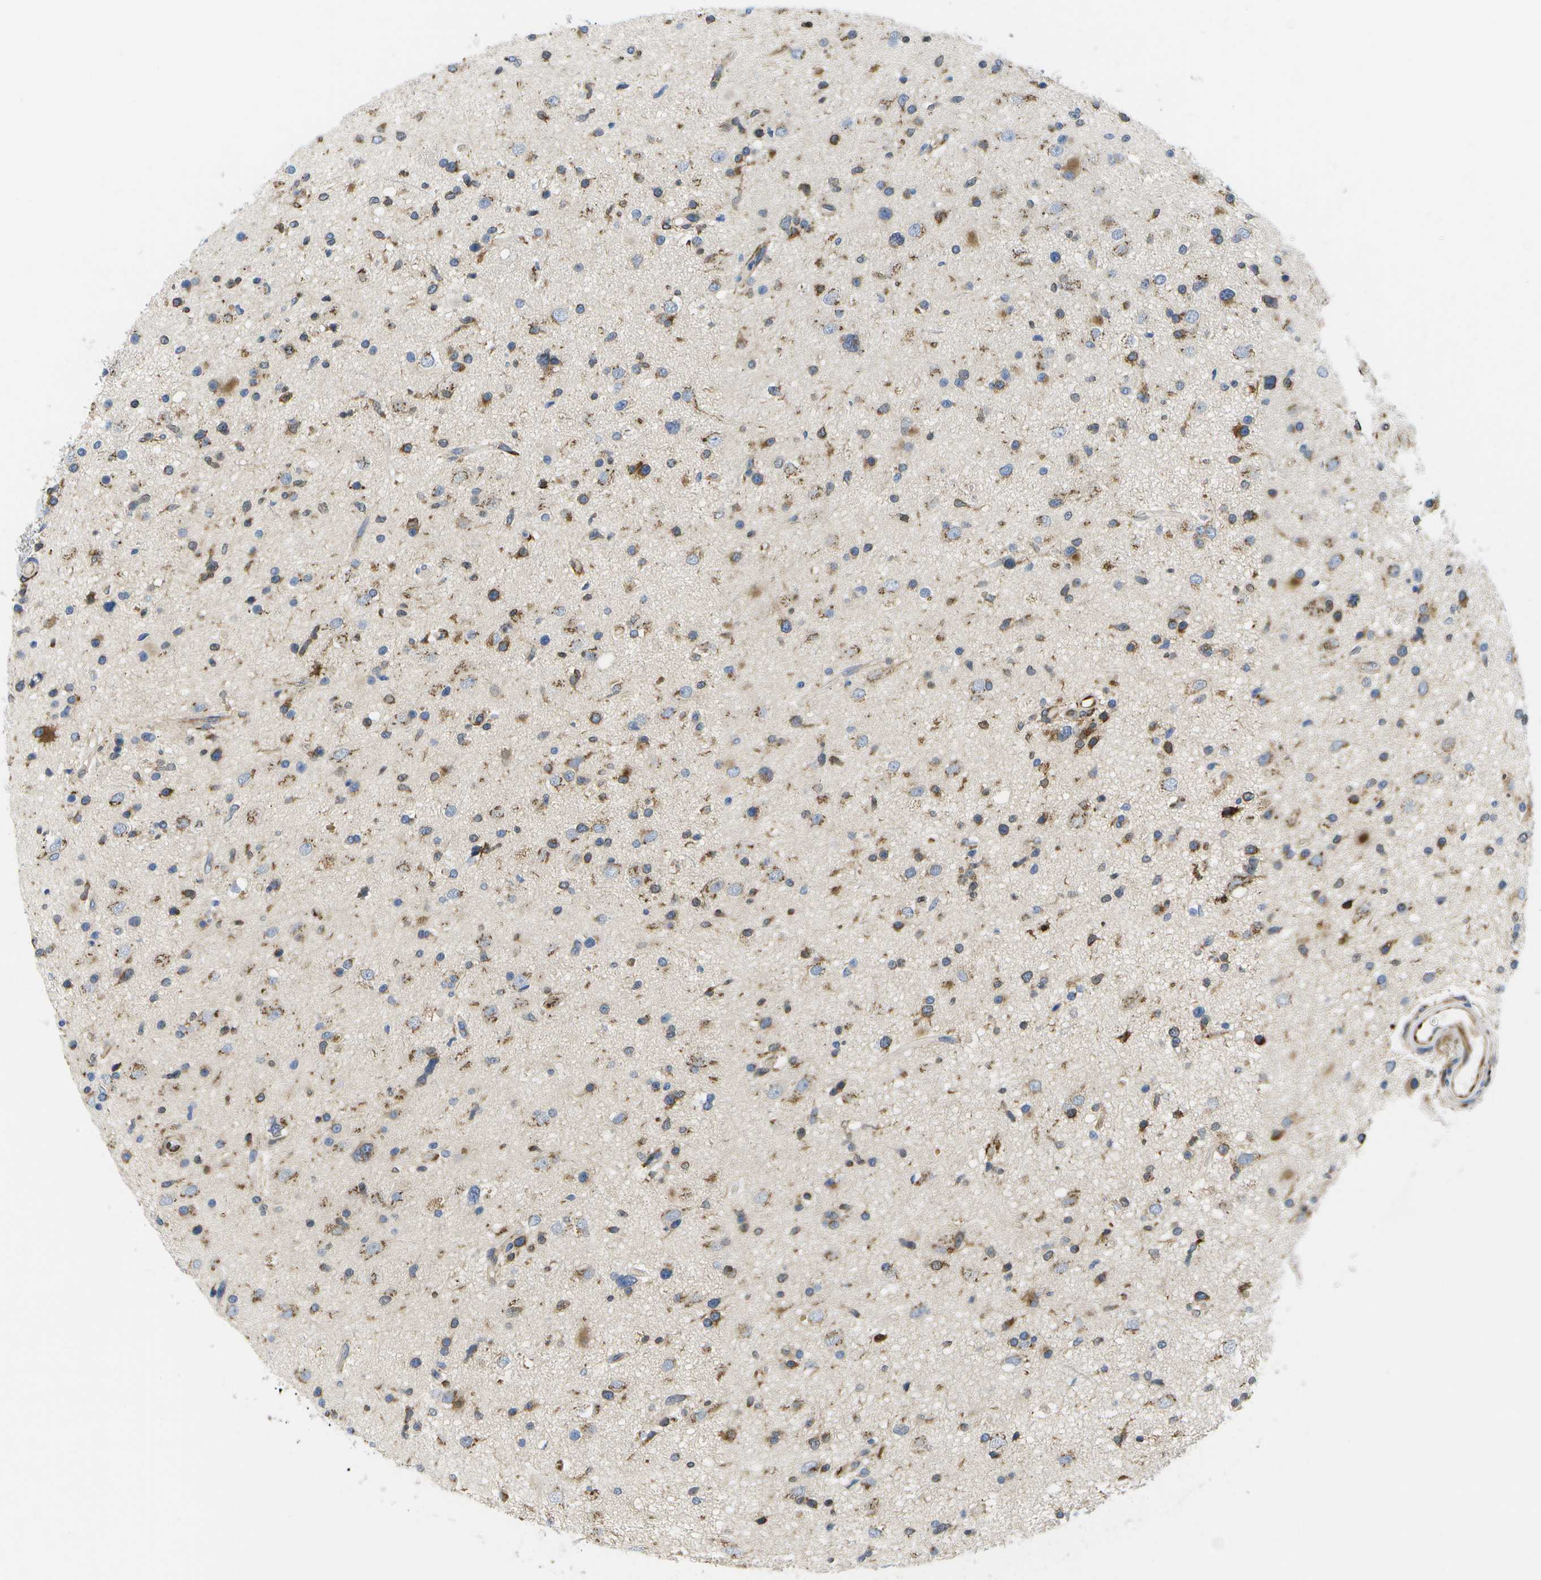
{"staining": {"intensity": "moderate", "quantity": "25%-75%", "location": "cytoplasmic/membranous"}, "tissue": "glioma", "cell_type": "Tumor cells", "image_type": "cancer", "snomed": [{"axis": "morphology", "description": "Glioma, malignant, High grade"}, {"axis": "topography", "description": "Brain"}], "caption": "The image displays immunohistochemical staining of malignant glioma (high-grade). There is moderate cytoplasmic/membranous expression is appreciated in approximately 25%-75% of tumor cells. (IHC, brightfield microscopy, high magnification).", "gene": "ZDHHC17", "patient": {"sex": "male", "age": 33}}